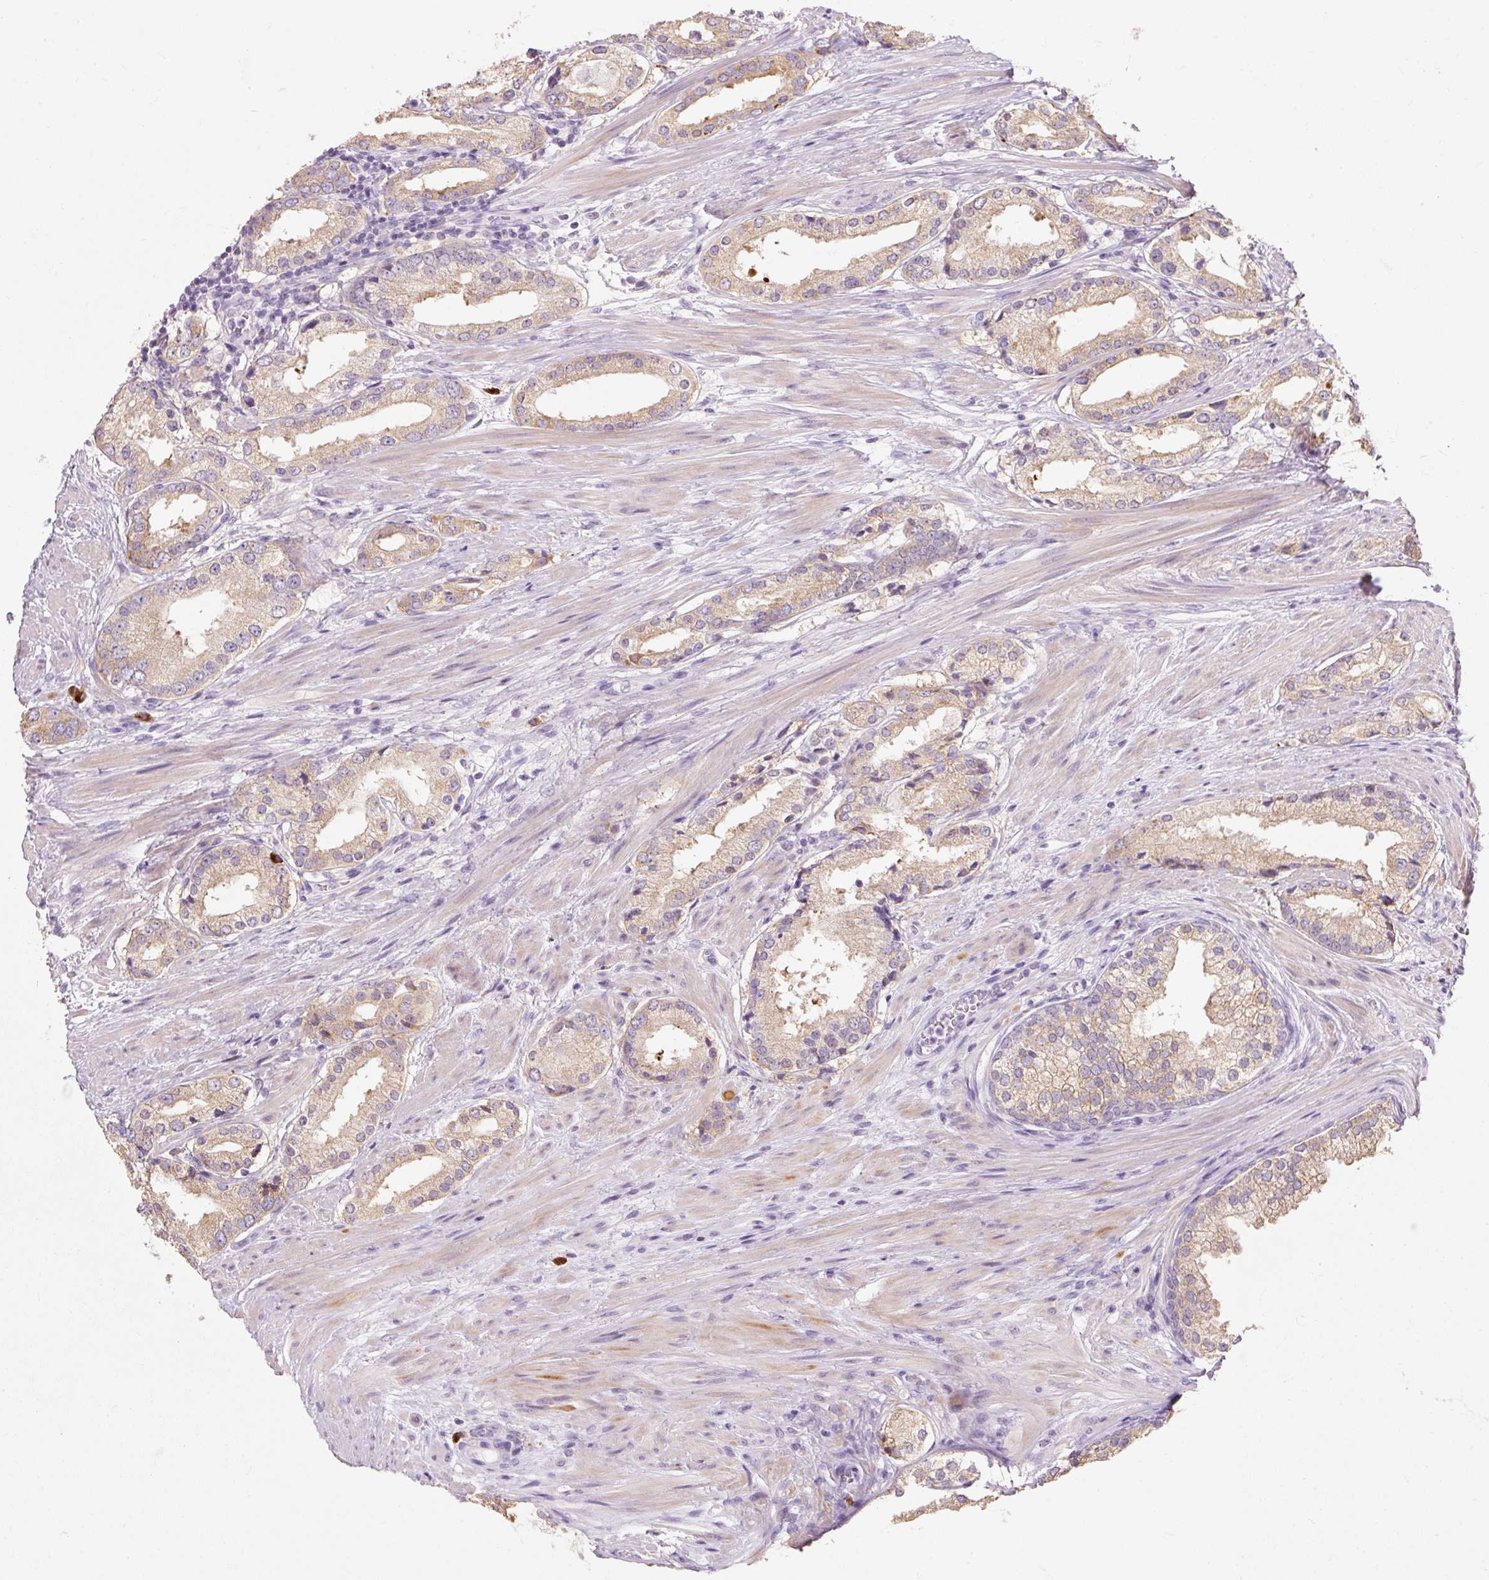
{"staining": {"intensity": "weak", "quantity": ">75%", "location": "cytoplasmic/membranous"}, "tissue": "prostate cancer", "cell_type": "Tumor cells", "image_type": "cancer", "snomed": [{"axis": "morphology", "description": "Adenocarcinoma, Low grade"}, {"axis": "topography", "description": "Prostate"}], "caption": "Adenocarcinoma (low-grade) (prostate) stained with IHC demonstrates weak cytoplasmic/membranous positivity in about >75% of tumor cells.", "gene": "HAX1", "patient": {"sex": "male", "age": 58}}